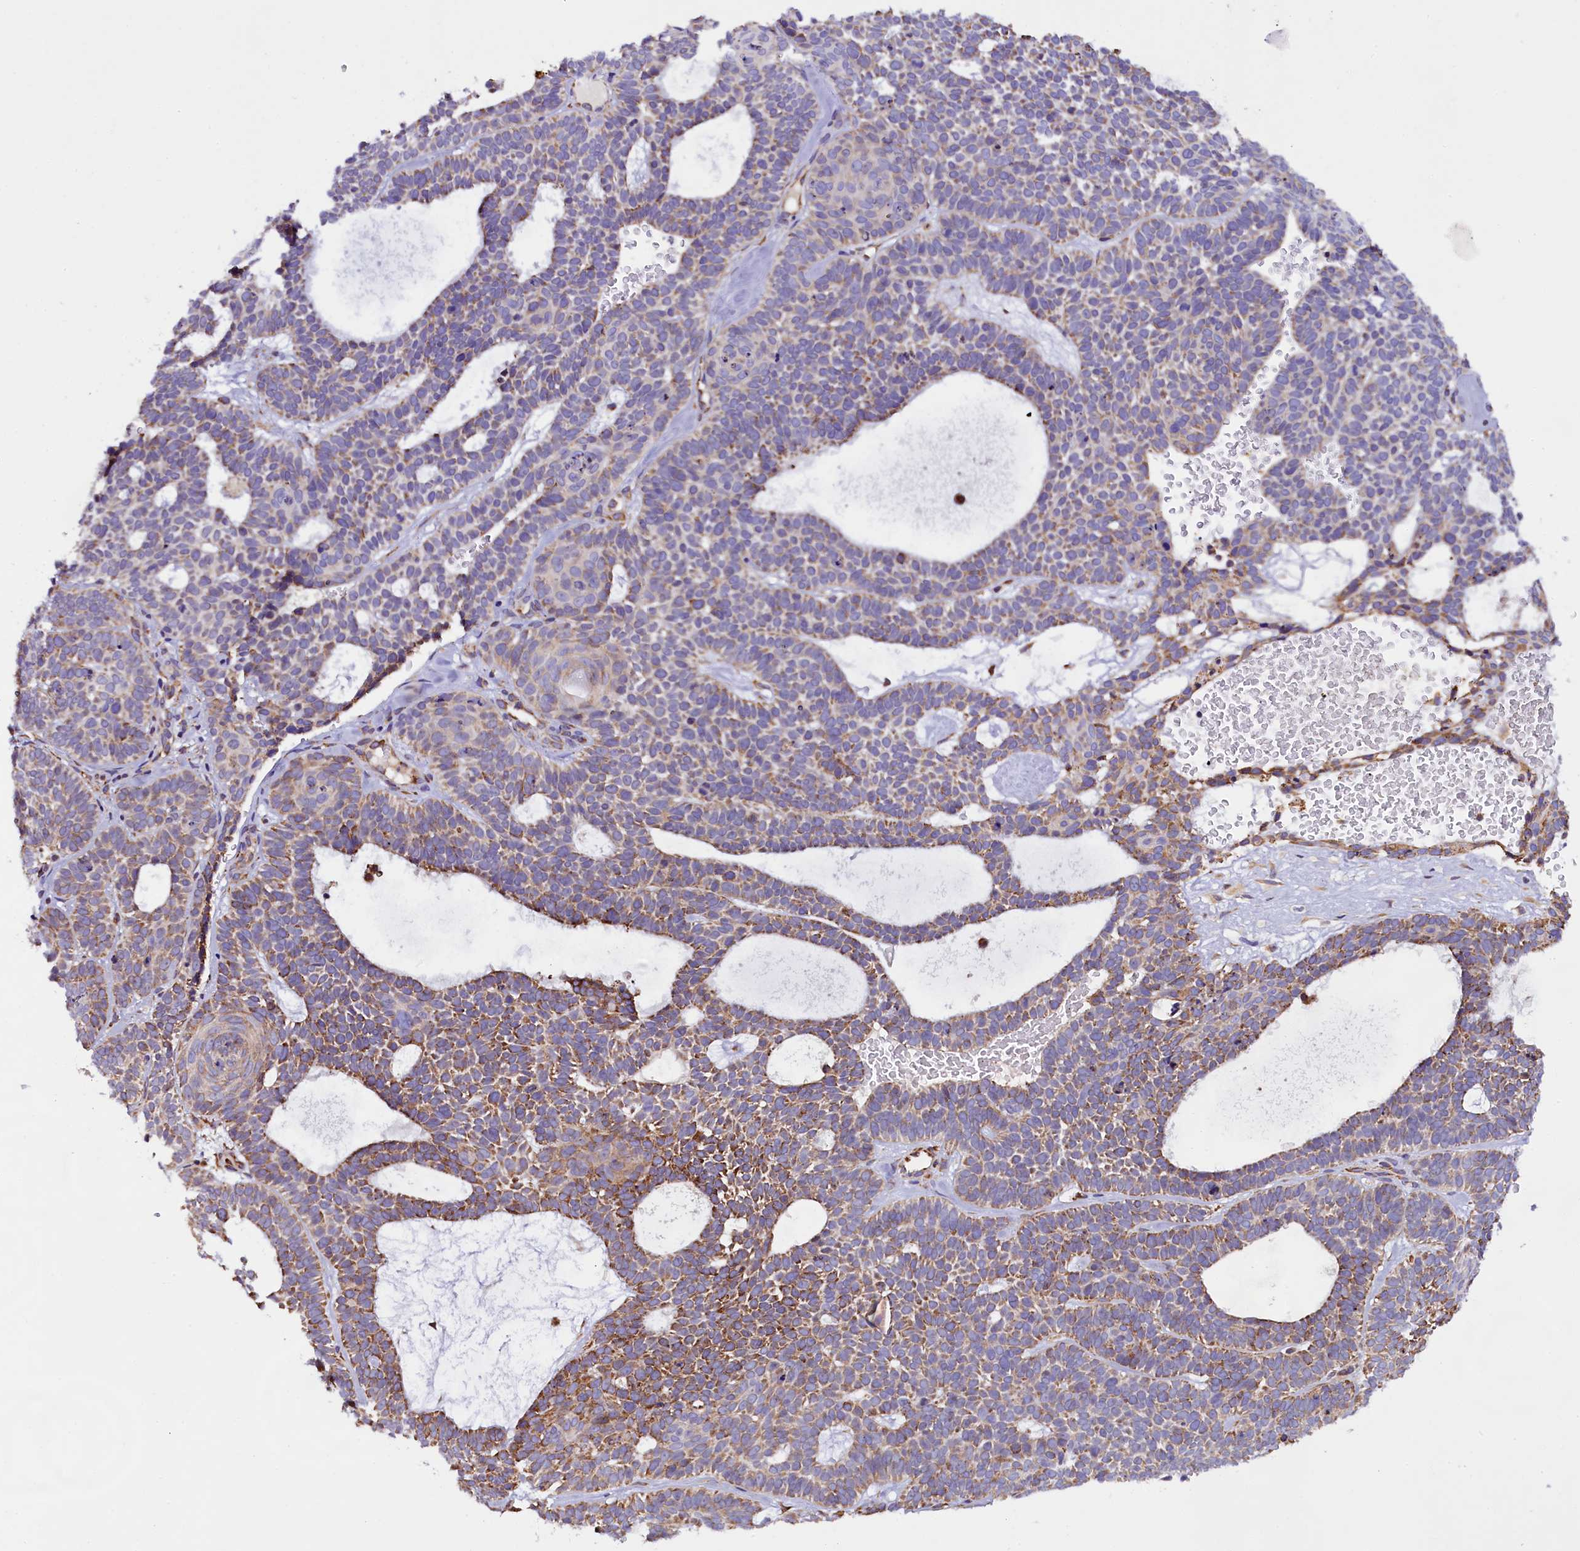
{"staining": {"intensity": "moderate", "quantity": "25%-75%", "location": "cytoplasmic/membranous"}, "tissue": "skin cancer", "cell_type": "Tumor cells", "image_type": "cancer", "snomed": [{"axis": "morphology", "description": "Basal cell carcinoma"}, {"axis": "topography", "description": "Skin"}], "caption": "The immunohistochemical stain labels moderate cytoplasmic/membranous expression in tumor cells of basal cell carcinoma (skin) tissue. (Stains: DAB in brown, nuclei in blue, Microscopy: brightfield microscopy at high magnification).", "gene": "CAPS2", "patient": {"sex": "male", "age": 85}}